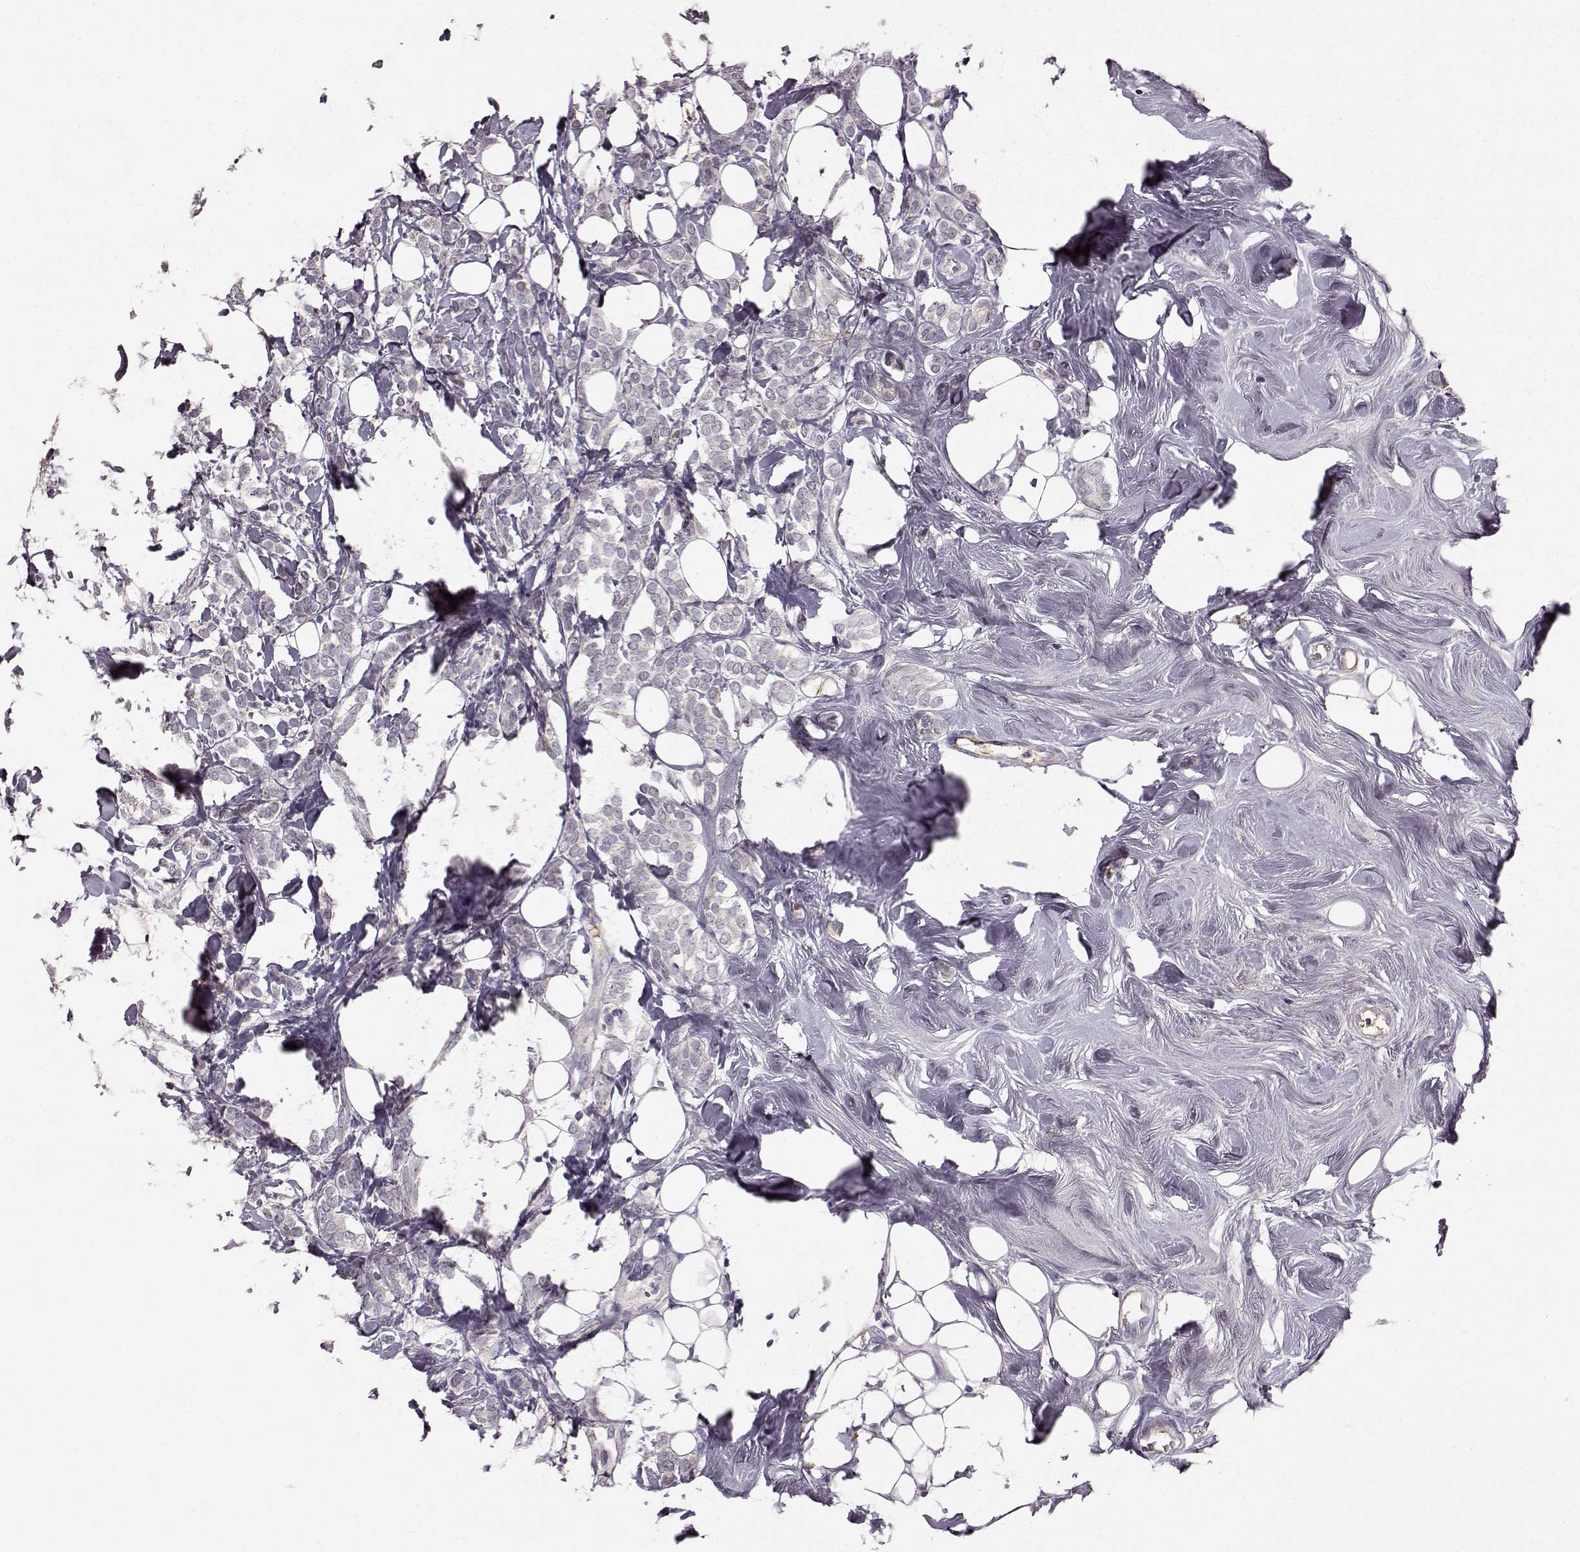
{"staining": {"intensity": "negative", "quantity": "none", "location": "none"}, "tissue": "breast cancer", "cell_type": "Tumor cells", "image_type": "cancer", "snomed": [{"axis": "morphology", "description": "Lobular carcinoma"}, {"axis": "topography", "description": "Breast"}], "caption": "DAB immunohistochemical staining of lobular carcinoma (breast) shows no significant staining in tumor cells.", "gene": "YJEFN3", "patient": {"sex": "female", "age": 49}}